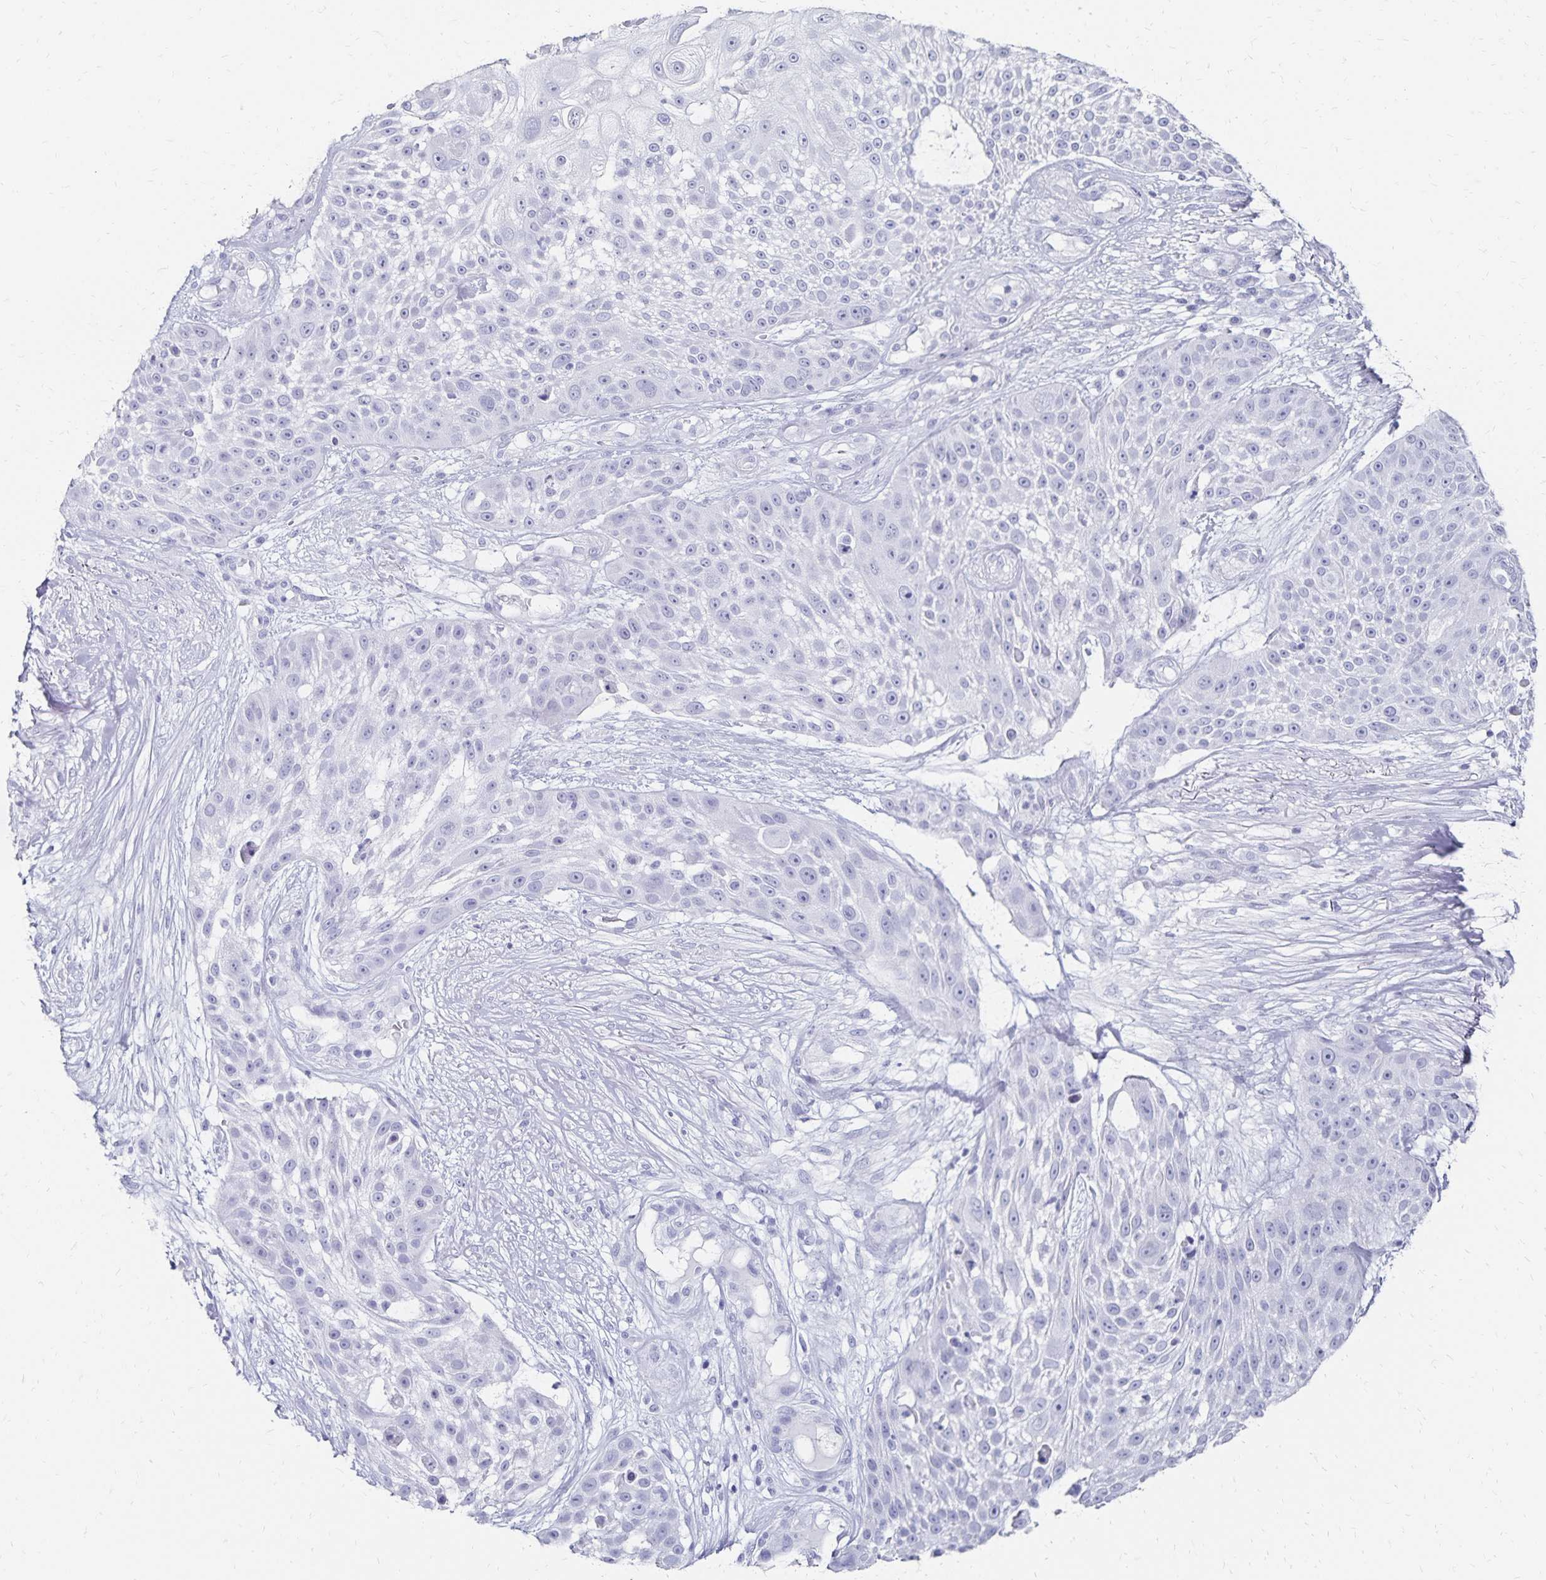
{"staining": {"intensity": "negative", "quantity": "none", "location": "none"}, "tissue": "skin cancer", "cell_type": "Tumor cells", "image_type": "cancer", "snomed": [{"axis": "morphology", "description": "Squamous cell carcinoma, NOS"}, {"axis": "topography", "description": "Skin"}], "caption": "IHC micrograph of skin squamous cell carcinoma stained for a protein (brown), which demonstrates no positivity in tumor cells.", "gene": "GIP", "patient": {"sex": "female", "age": 86}}